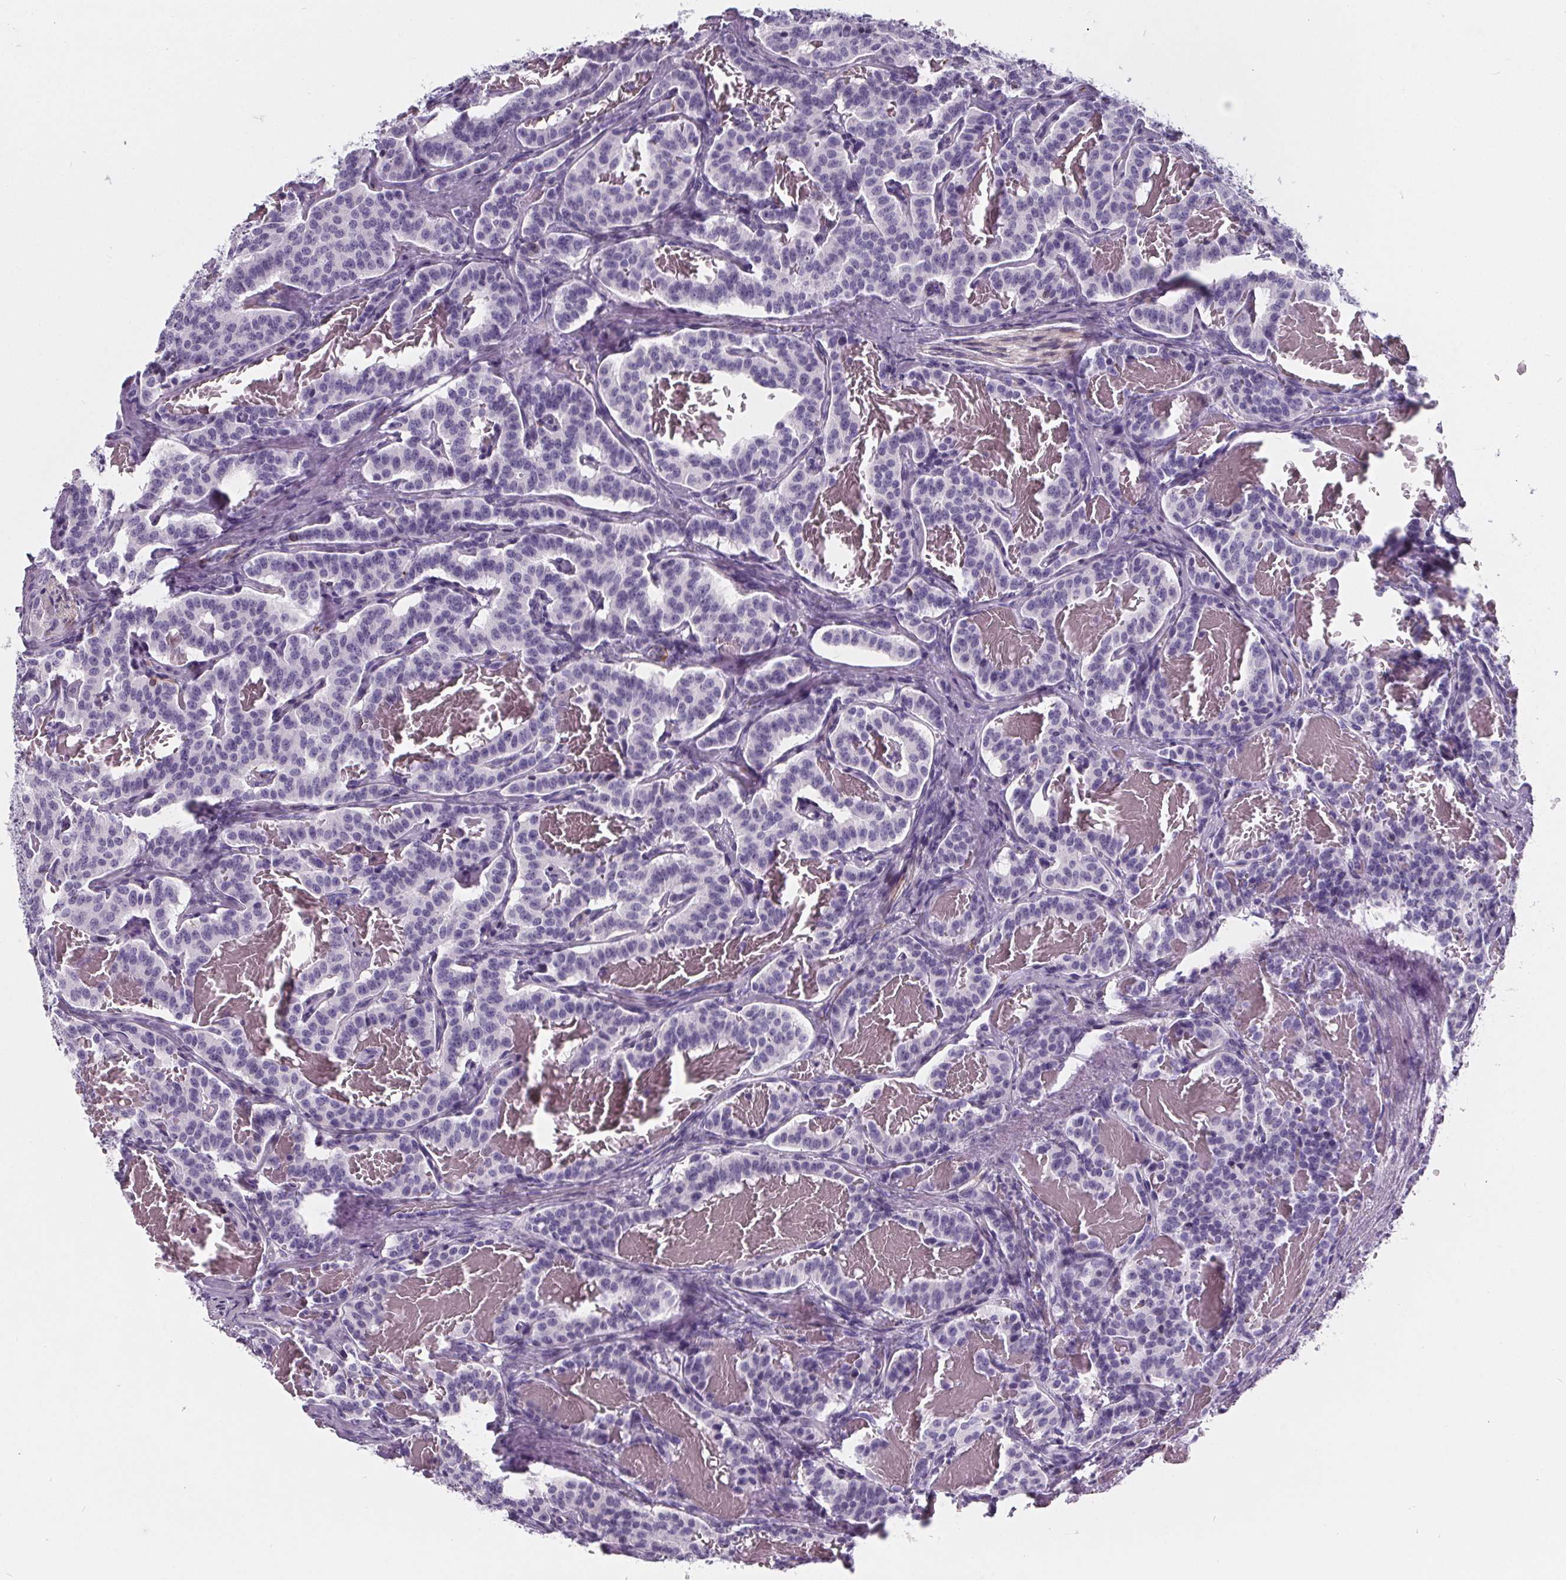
{"staining": {"intensity": "negative", "quantity": "none", "location": "none"}, "tissue": "carcinoid", "cell_type": "Tumor cells", "image_type": "cancer", "snomed": [{"axis": "morphology", "description": "Carcinoid, malignant, NOS"}, {"axis": "topography", "description": "Lung"}], "caption": "This is an immunohistochemistry image of malignant carcinoid. There is no expression in tumor cells.", "gene": "ADRB1", "patient": {"sex": "female", "age": 46}}